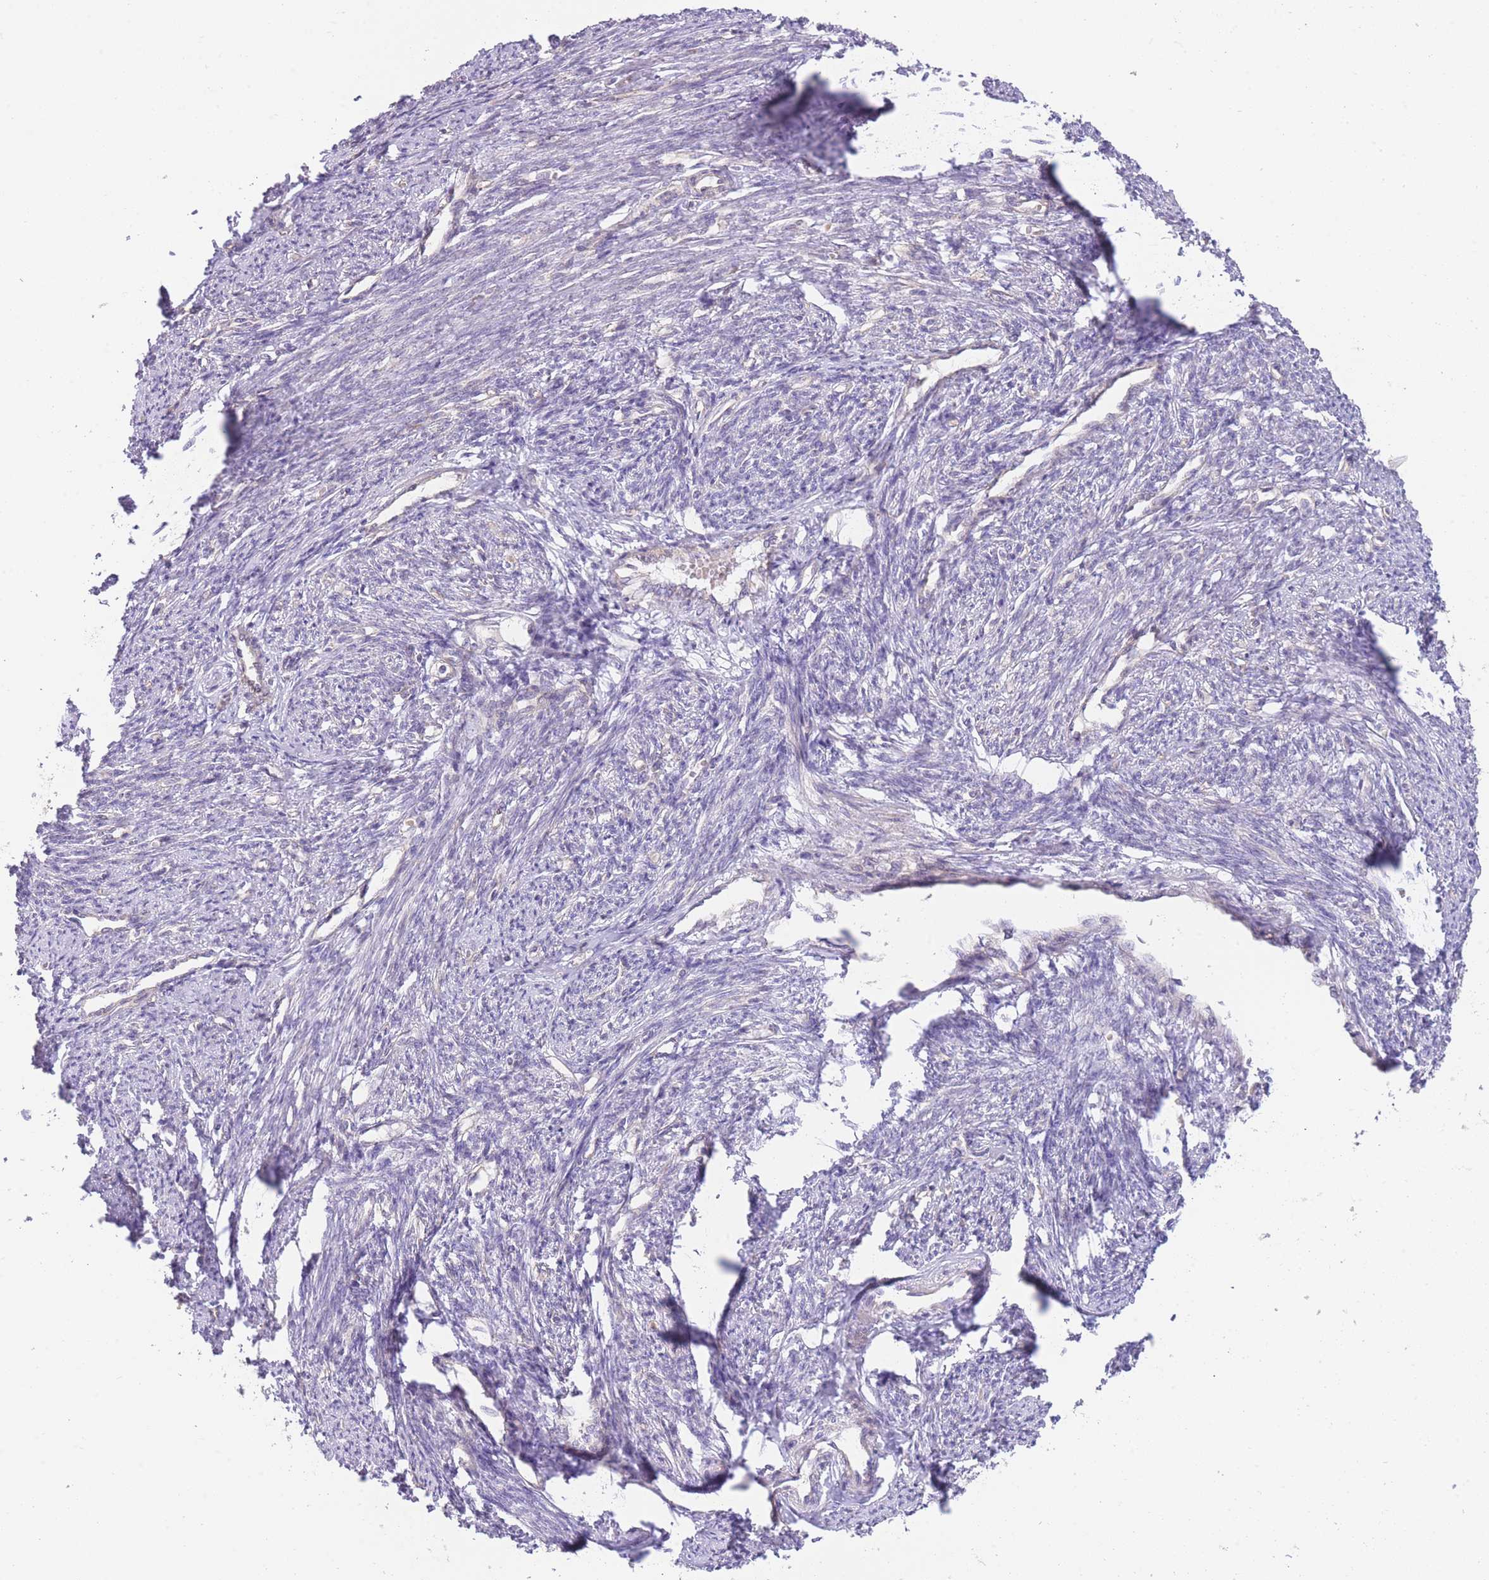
{"staining": {"intensity": "weak", "quantity": "<25%", "location": "cytoplasmic/membranous"}, "tissue": "smooth muscle", "cell_type": "Smooth muscle cells", "image_type": "normal", "snomed": [{"axis": "morphology", "description": "Normal tissue, NOS"}, {"axis": "topography", "description": "Smooth muscle"}, {"axis": "topography", "description": "Uterus"}], "caption": "Histopathology image shows no significant protein expression in smooth muscle cells of benign smooth muscle. (Brightfield microscopy of DAB immunohistochemistry (IHC) at high magnification).", "gene": "BOLA2B", "patient": {"sex": "female", "age": 59}}